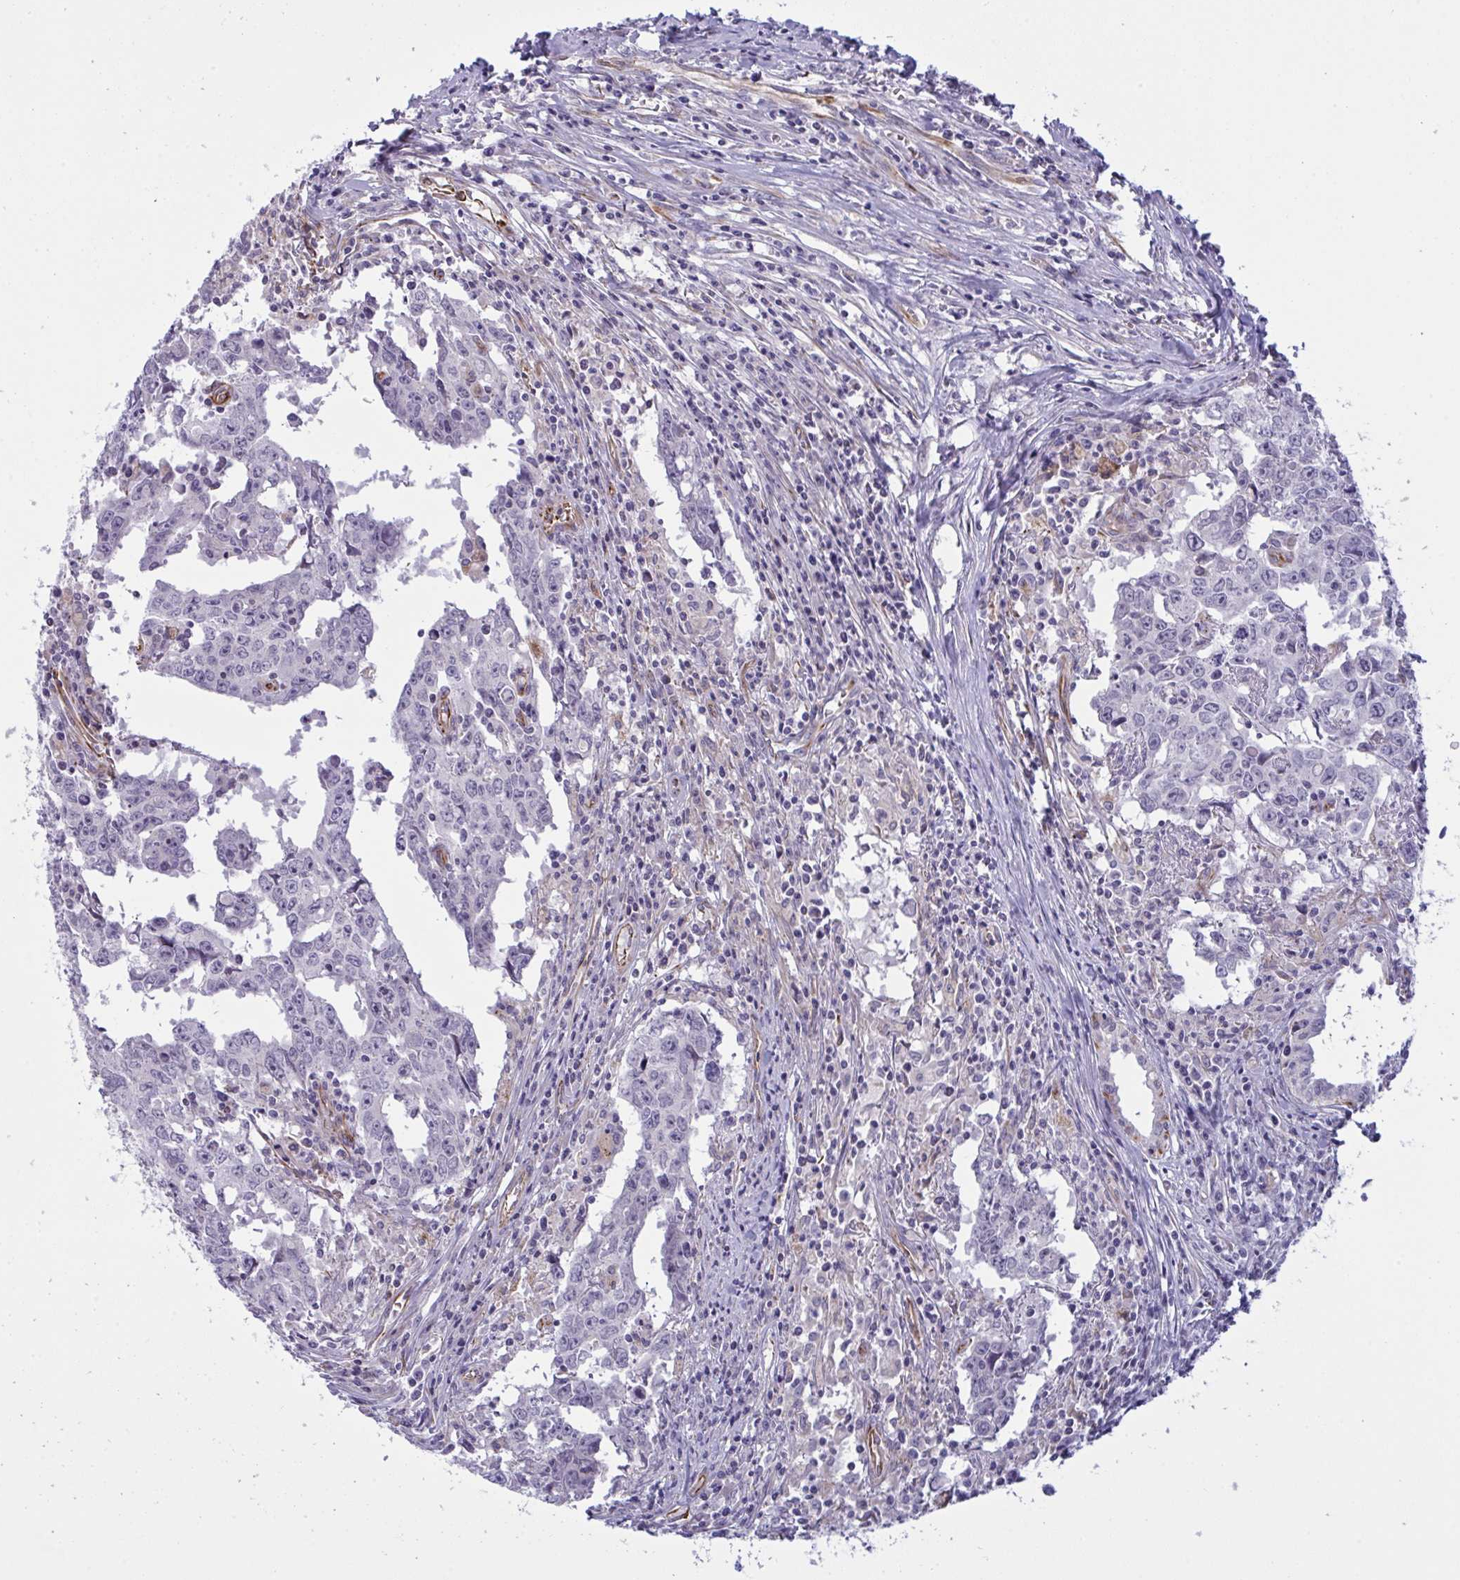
{"staining": {"intensity": "negative", "quantity": "none", "location": "none"}, "tissue": "testis cancer", "cell_type": "Tumor cells", "image_type": "cancer", "snomed": [{"axis": "morphology", "description": "Carcinoma, Embryonal, NOS"}, {"axis": "topography", "description": "Testis"}], "caption": "The histopathology image reveals no significant positivity in tumor cells of testis cancer. Brightfield microscopy of immunohistochemistry stained with DAB (brown) and hematoxylin (blue), captured at high magnification.", "gene": "DCBLD1", "patient": {"sex": "male", "age": 22}}